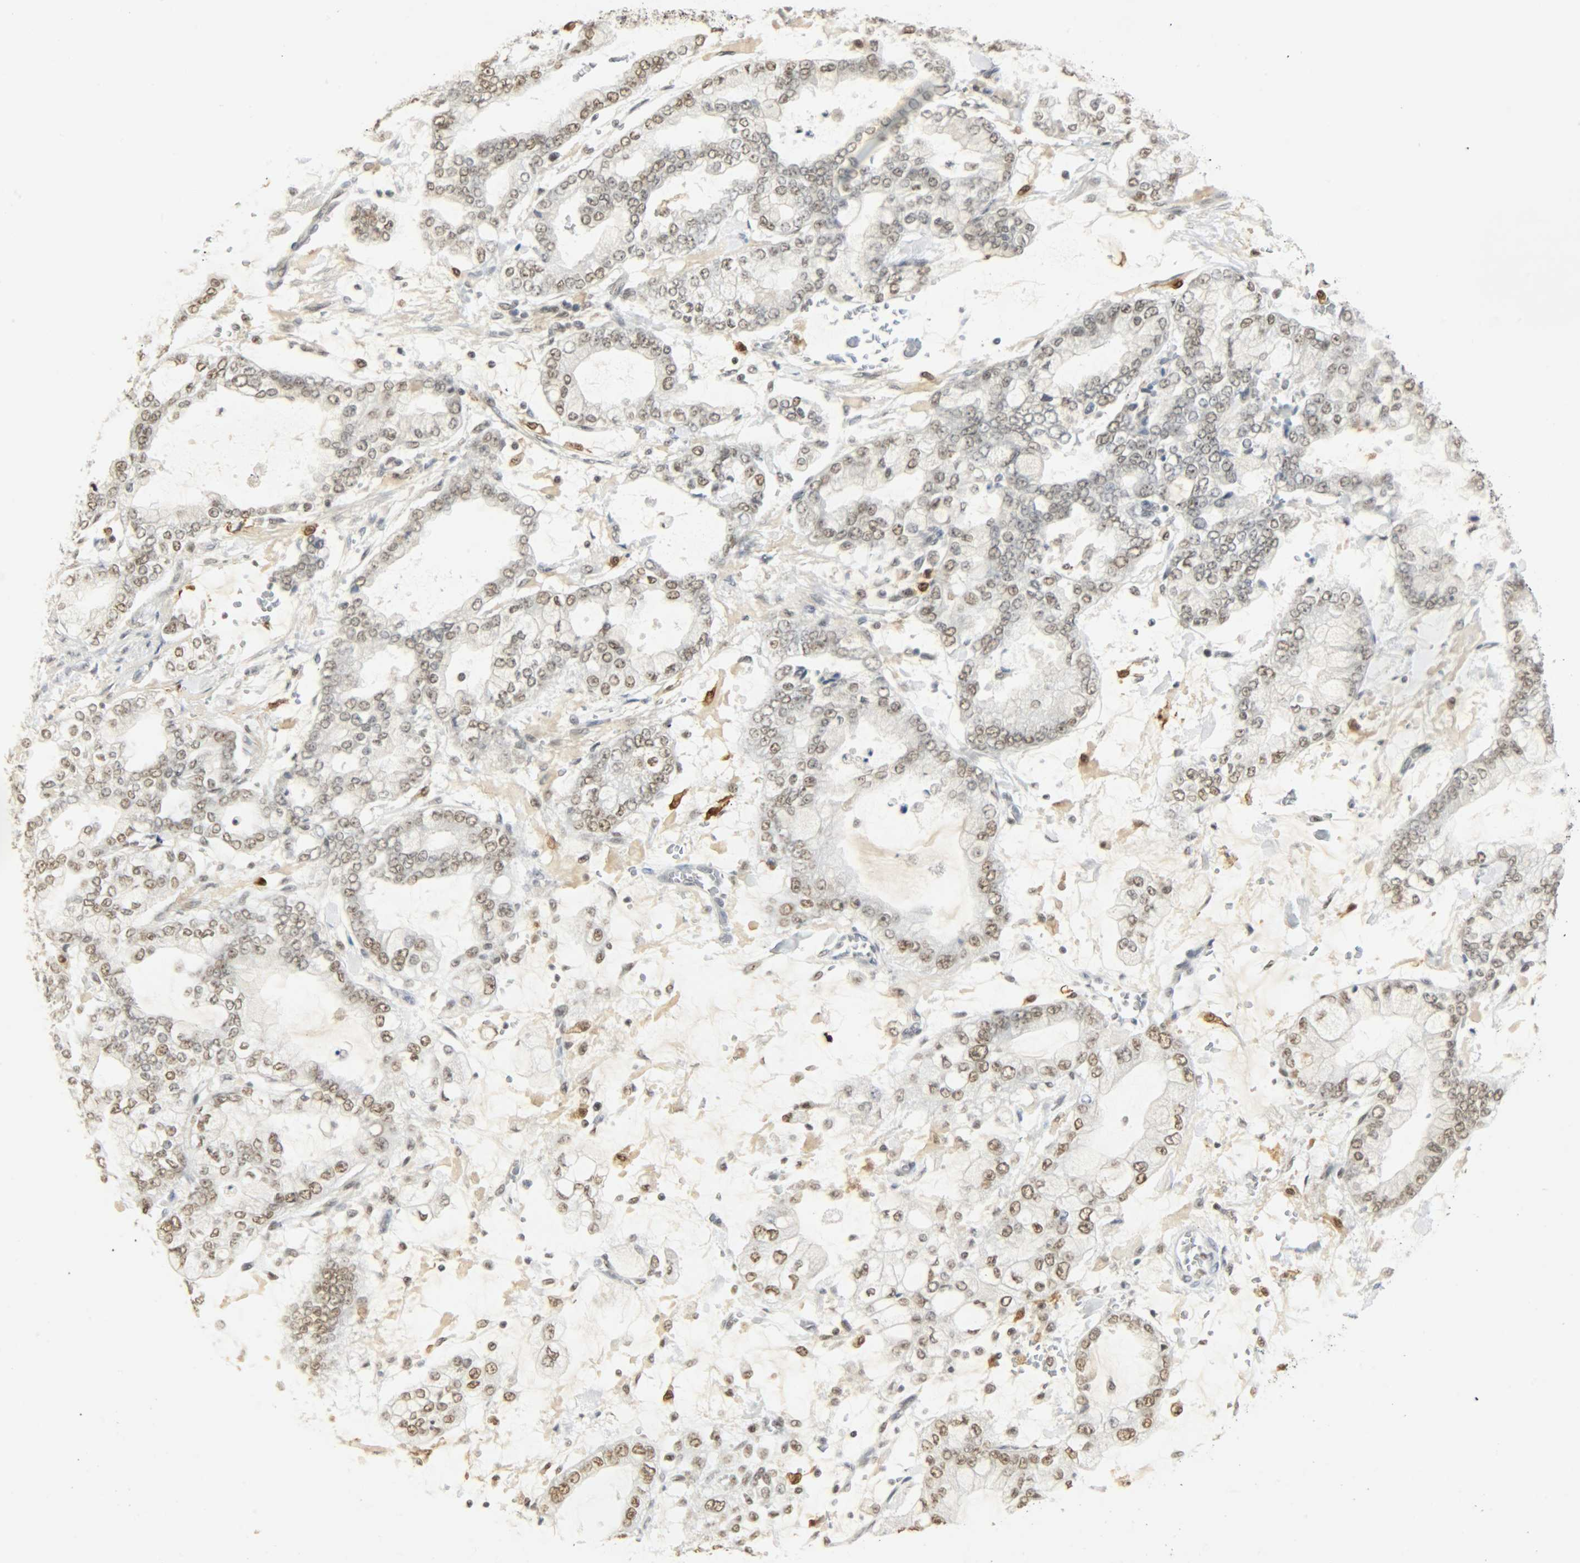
{"staining": {"intensity": "weak", "quantity": ">75%", "location": "nuclear"}, "tissue": "stomach cancer", "cell_type": "Tumor cells", "image_type": "cancer", "snomed": [{"axis": "morphology", "description": "Normal tissue, NOS"}, {"axis": "morphology", "description": "Adenocarcinoma, NOS"}, {"axis": "topography", "description": "Stomach, upper"}, {"axis": "topography", "description": "Stomach"}], "caption": "Protein expression analysis of stomach cancer (adenocarcinoma) demonstrates weak nuclear positivity in approximately >75% of tumor cells.", "gene": "NGFR", "patient": {"sex": "male", "age": 76}}